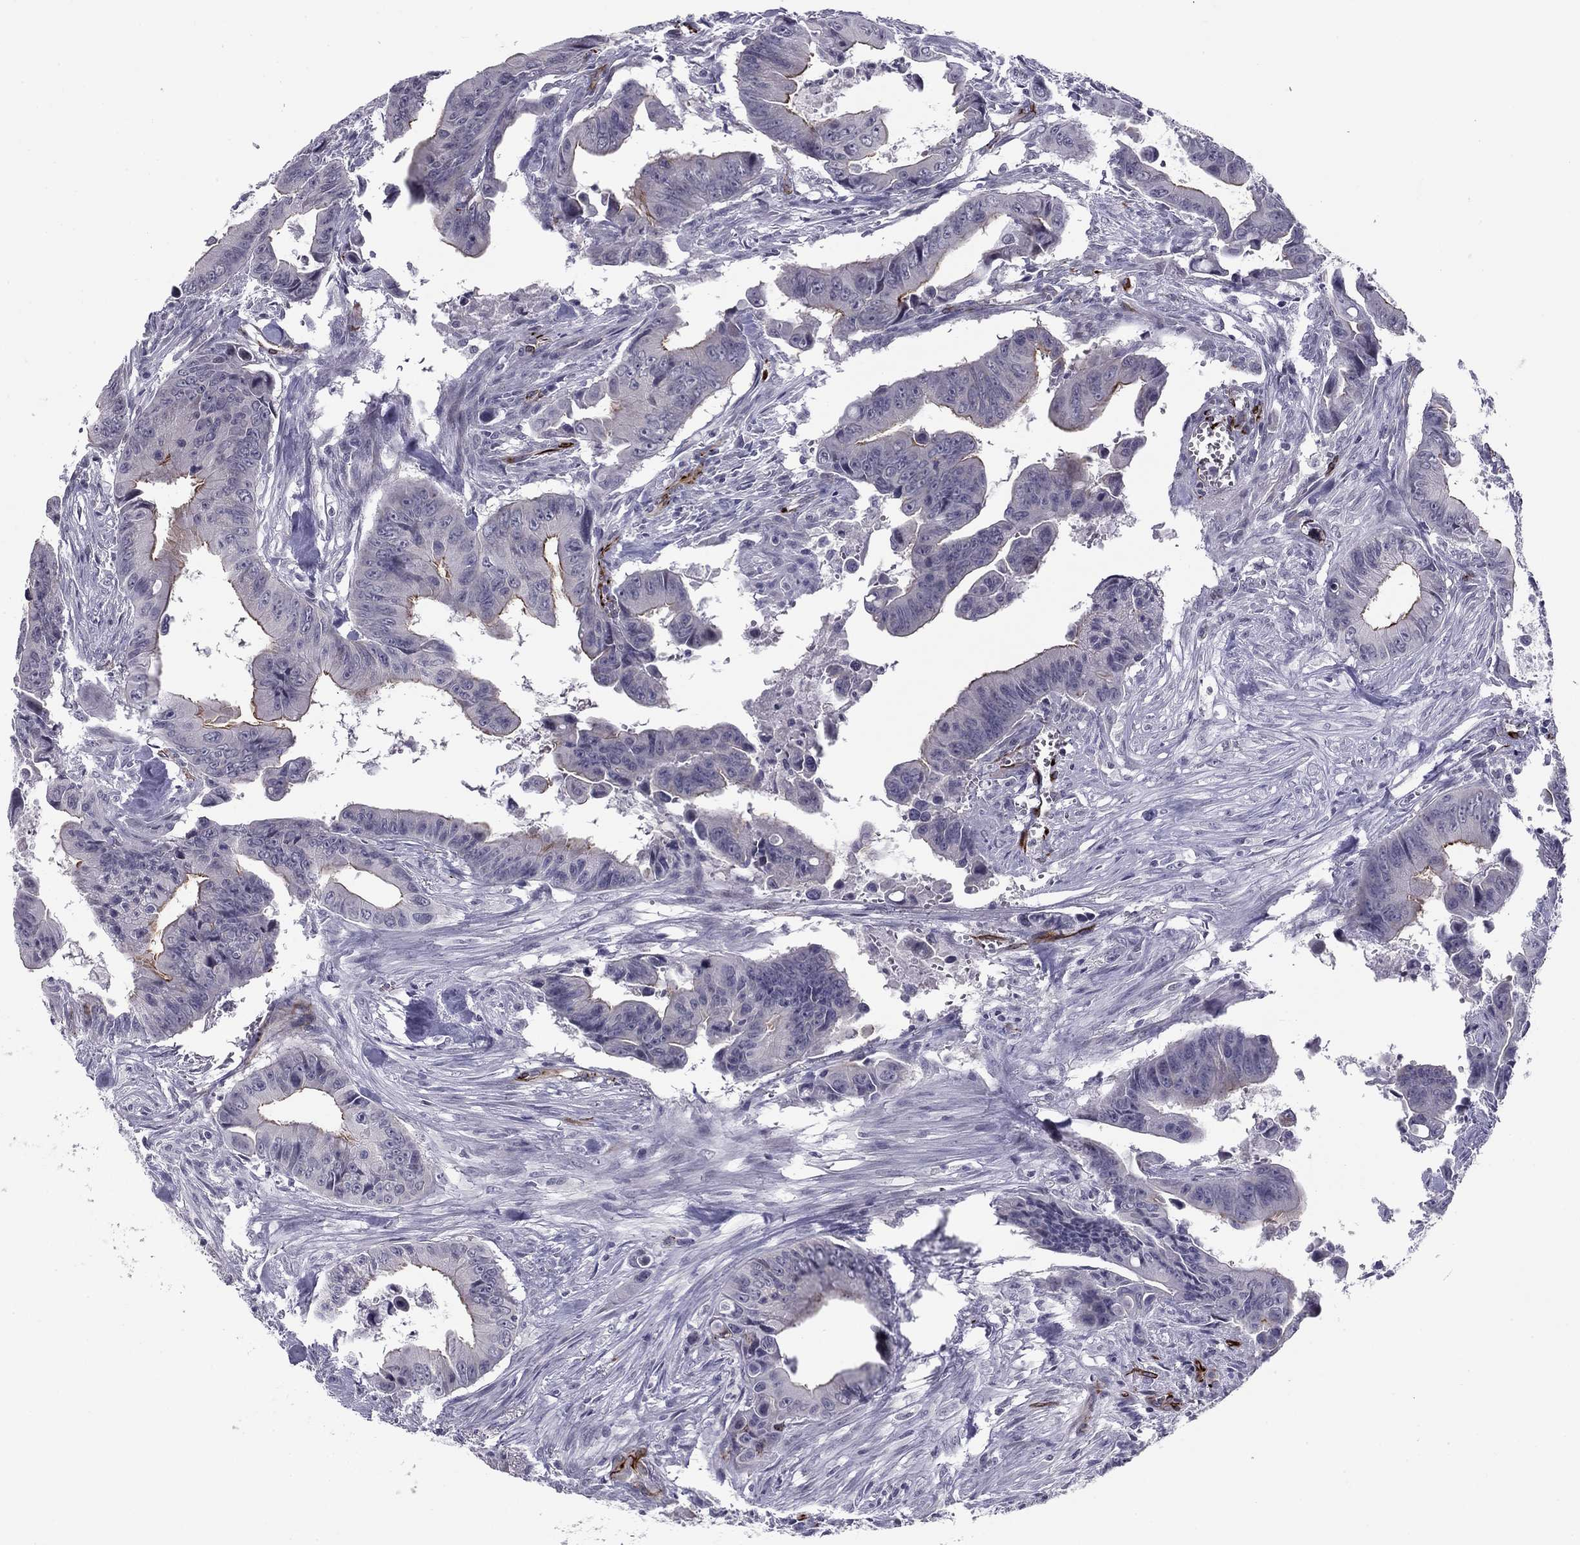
{"staining": {"intensity": "moderate", "quantity": "<25%", "location": "cytoplasmic/membranous"}, "tissue": "colorectal cancer", "cell_type": "Tumor cells", "image_type": "cancer", "snomed": [{"axis": "morphology", "description": "Adenocarcinoma, NOS"}, {"axis": "topography", "description": "Colon"}], "caption": "Immunohistochemistry (IHC) histopathology image of adenocarcinoma (colorectal) stained for a protein (brown), which shows low levels of moderate cytoplasmic/membranous staining in about <25% of tumor cells.", "gene": "ANKS4B", "patient": {"sex": "female", "age": 87}}